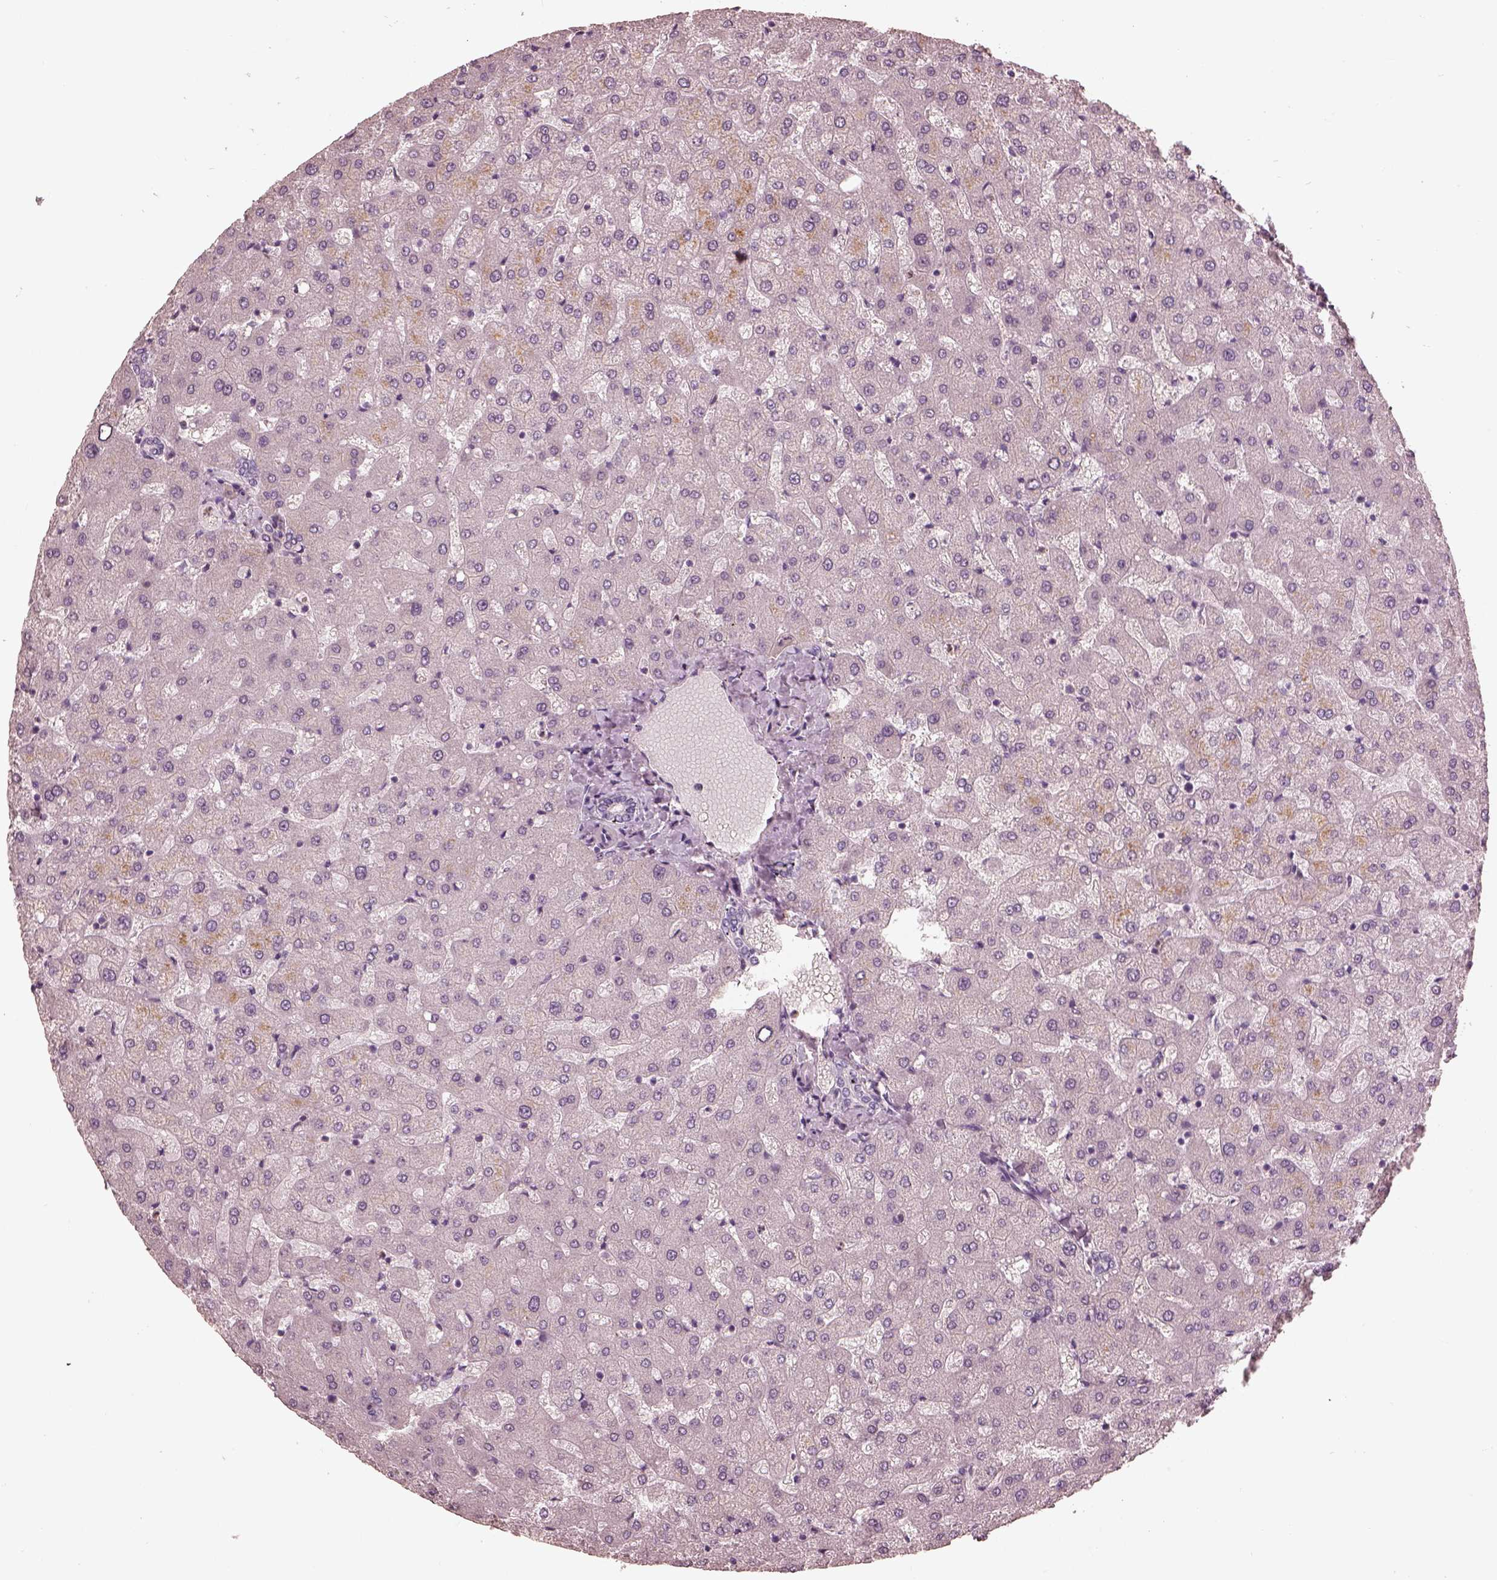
{"staining": {"intensity": "negative", "quantity": "none", "location": "none"}, "tissue": "liver", "cell_type": "Cholangiocytes", "image_type": "normal", "snomed": [{"axis": "morphology", "description": "Normal tissue, NOS"}, {"axis": "topography", "description": "Liver"}], "caption": "Micrograph shows no protein staining in cholangiocytes of unremarkable liver.", "gene": "OPTC", "patient": {"sex": "female", "age": 50}}